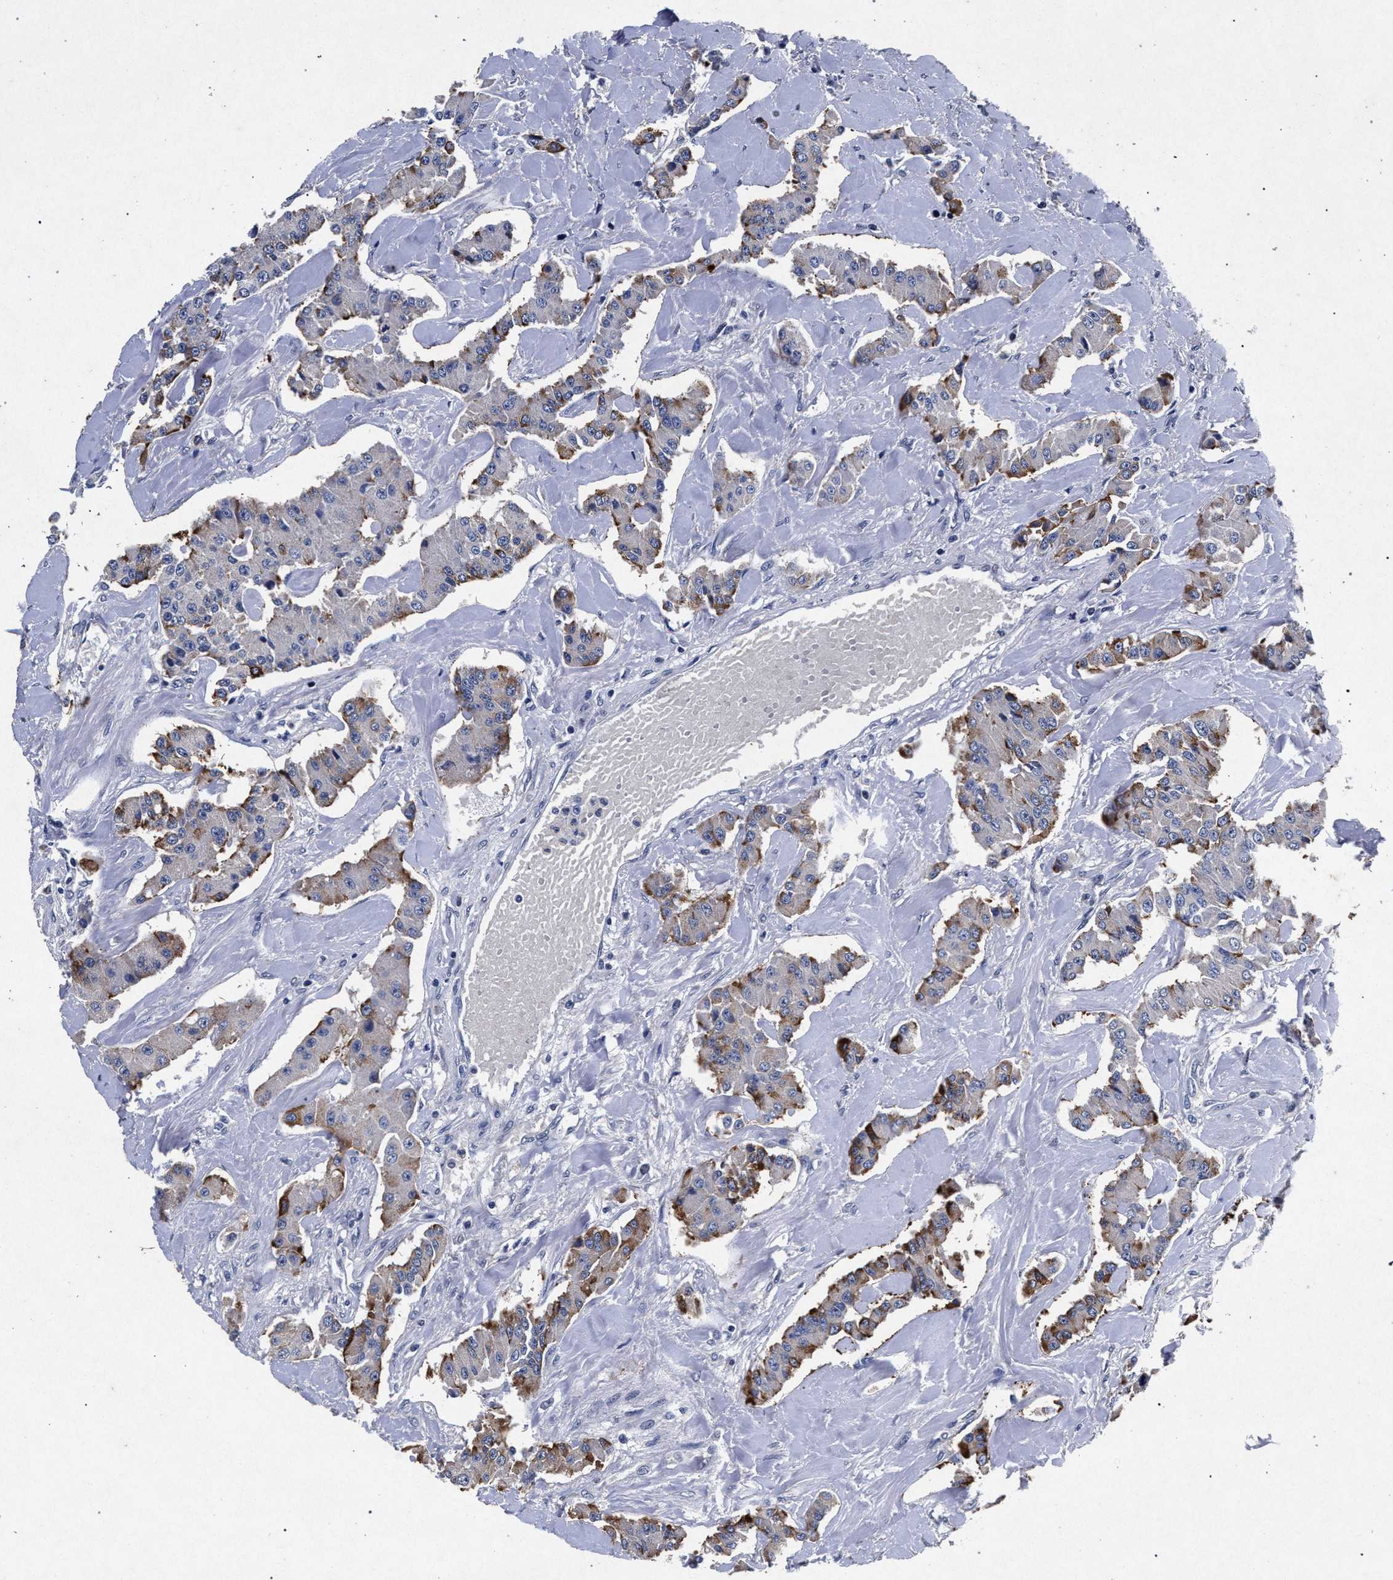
{"staining": {"intensity": "moderate", "quantity": "<25%", "location": "cytoplasmic/membranous"}, "tissue": "carcinoid", "cell_type": "Tumor cells", "image_type": "cancer", "snomed": [{"axis": "morphology", "description": "Carcinoid, malignant, NOS"}, {"axis": "topography", "description": "Pancreas"}], "caption": "Carcinoid stained for a protein (brown) displays moderate cytoplasmic/membranous positive expression in about <25% of tumor cells.", "gene": "ATP1A2", "patient": {"sex": "male", "age": 41}}